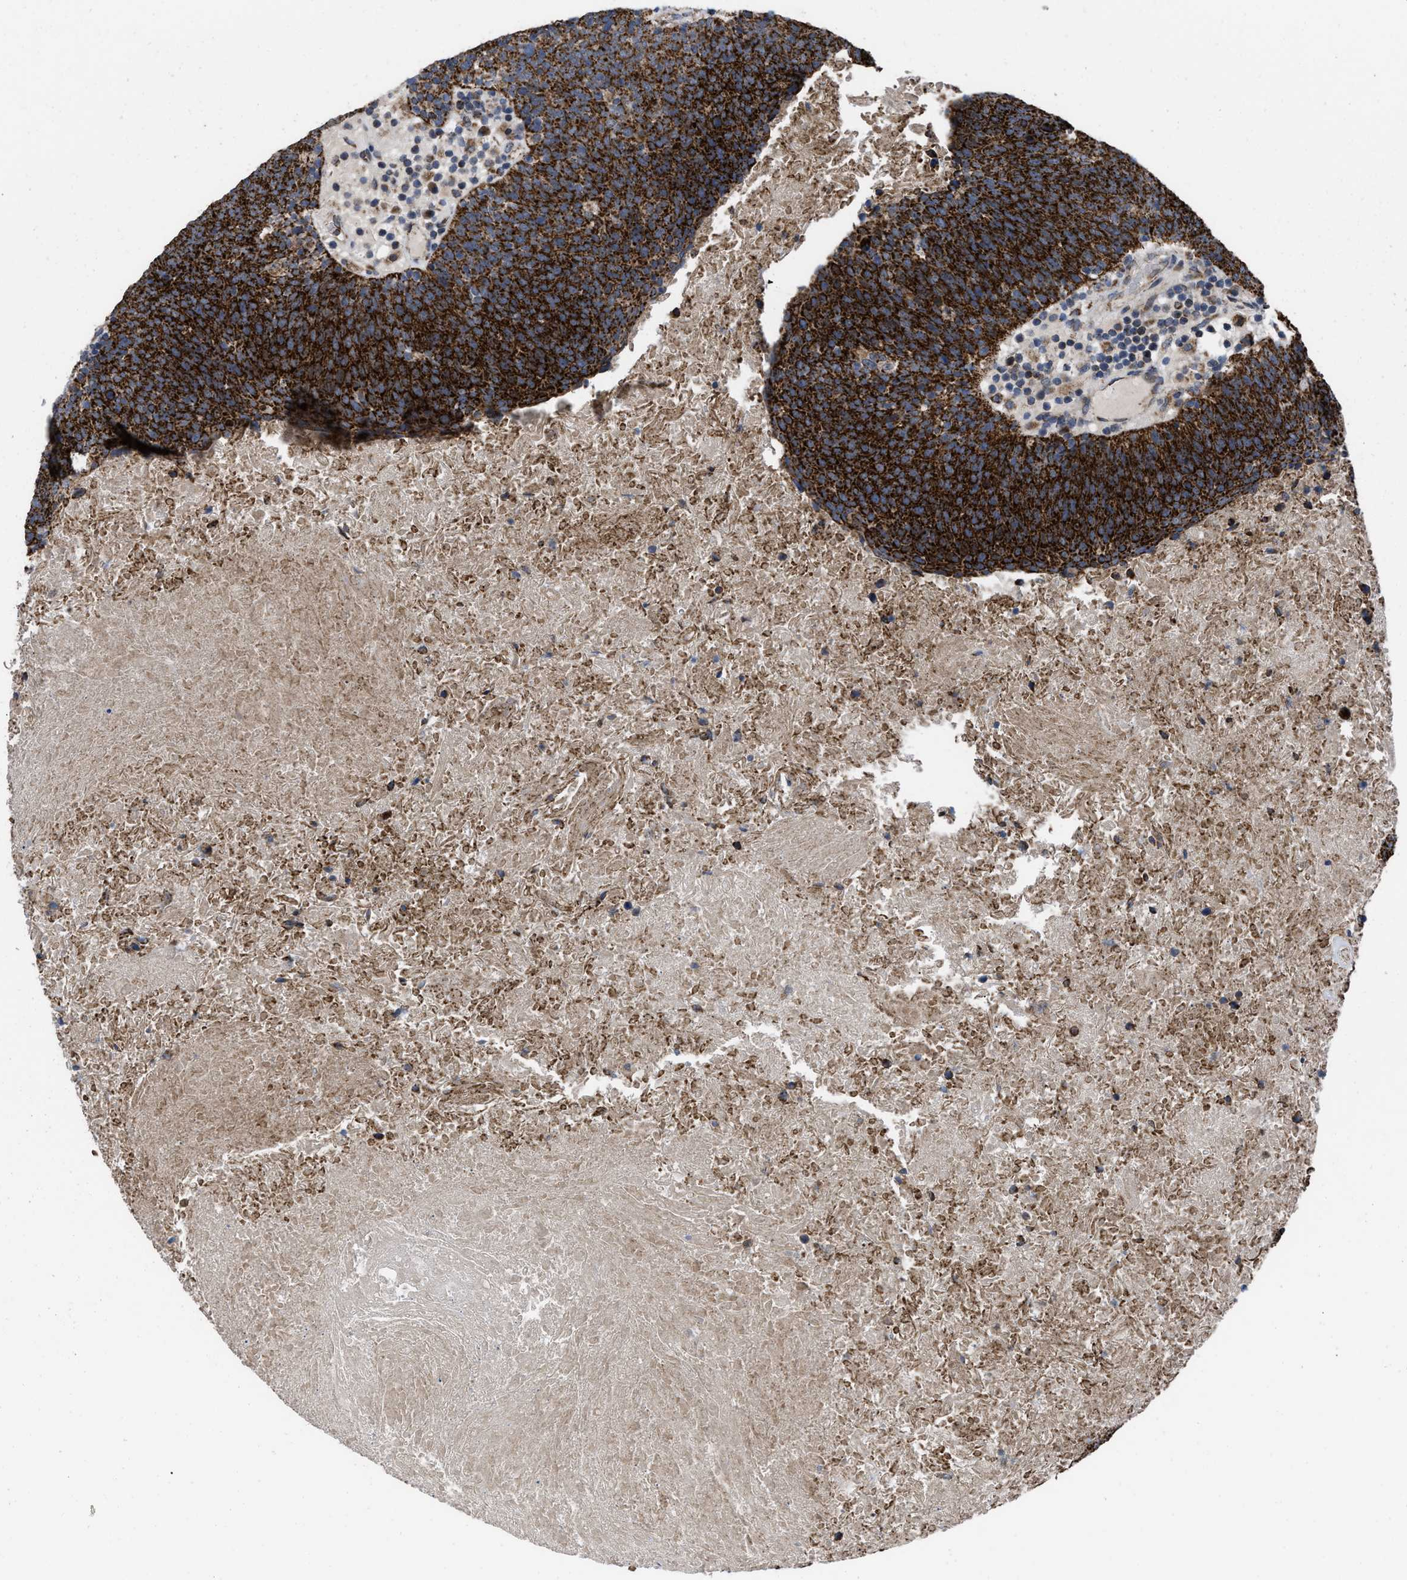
{"staining": {"intensity": "strong", "quantity": ">75%", "location": "cytoplasmic/membranous"}, "tissue": "head and neck cancer", "cell_type": "Tumor cells", "image_type": "cancer", "snomed": [{"axis": "morphology", "description": "Squamous cell carcinoma, NOS"}, {"axis": "morphology", "description": "Squamous cell carcinoma, metastatic, NOS"}, {"axis": "topography", "description": "Lymph node"}, {"axis": "topography", "description": "Head-Neck"}], "caption": "Immunohistochemical staining of squamous cell carcinoma (head and neck) exhibits high levels of strong cytoplasmic/membranous expression in about >75% of tumor cells.", "gene": "AKAP1", "patient": {"sex": "male", "age": 62}}